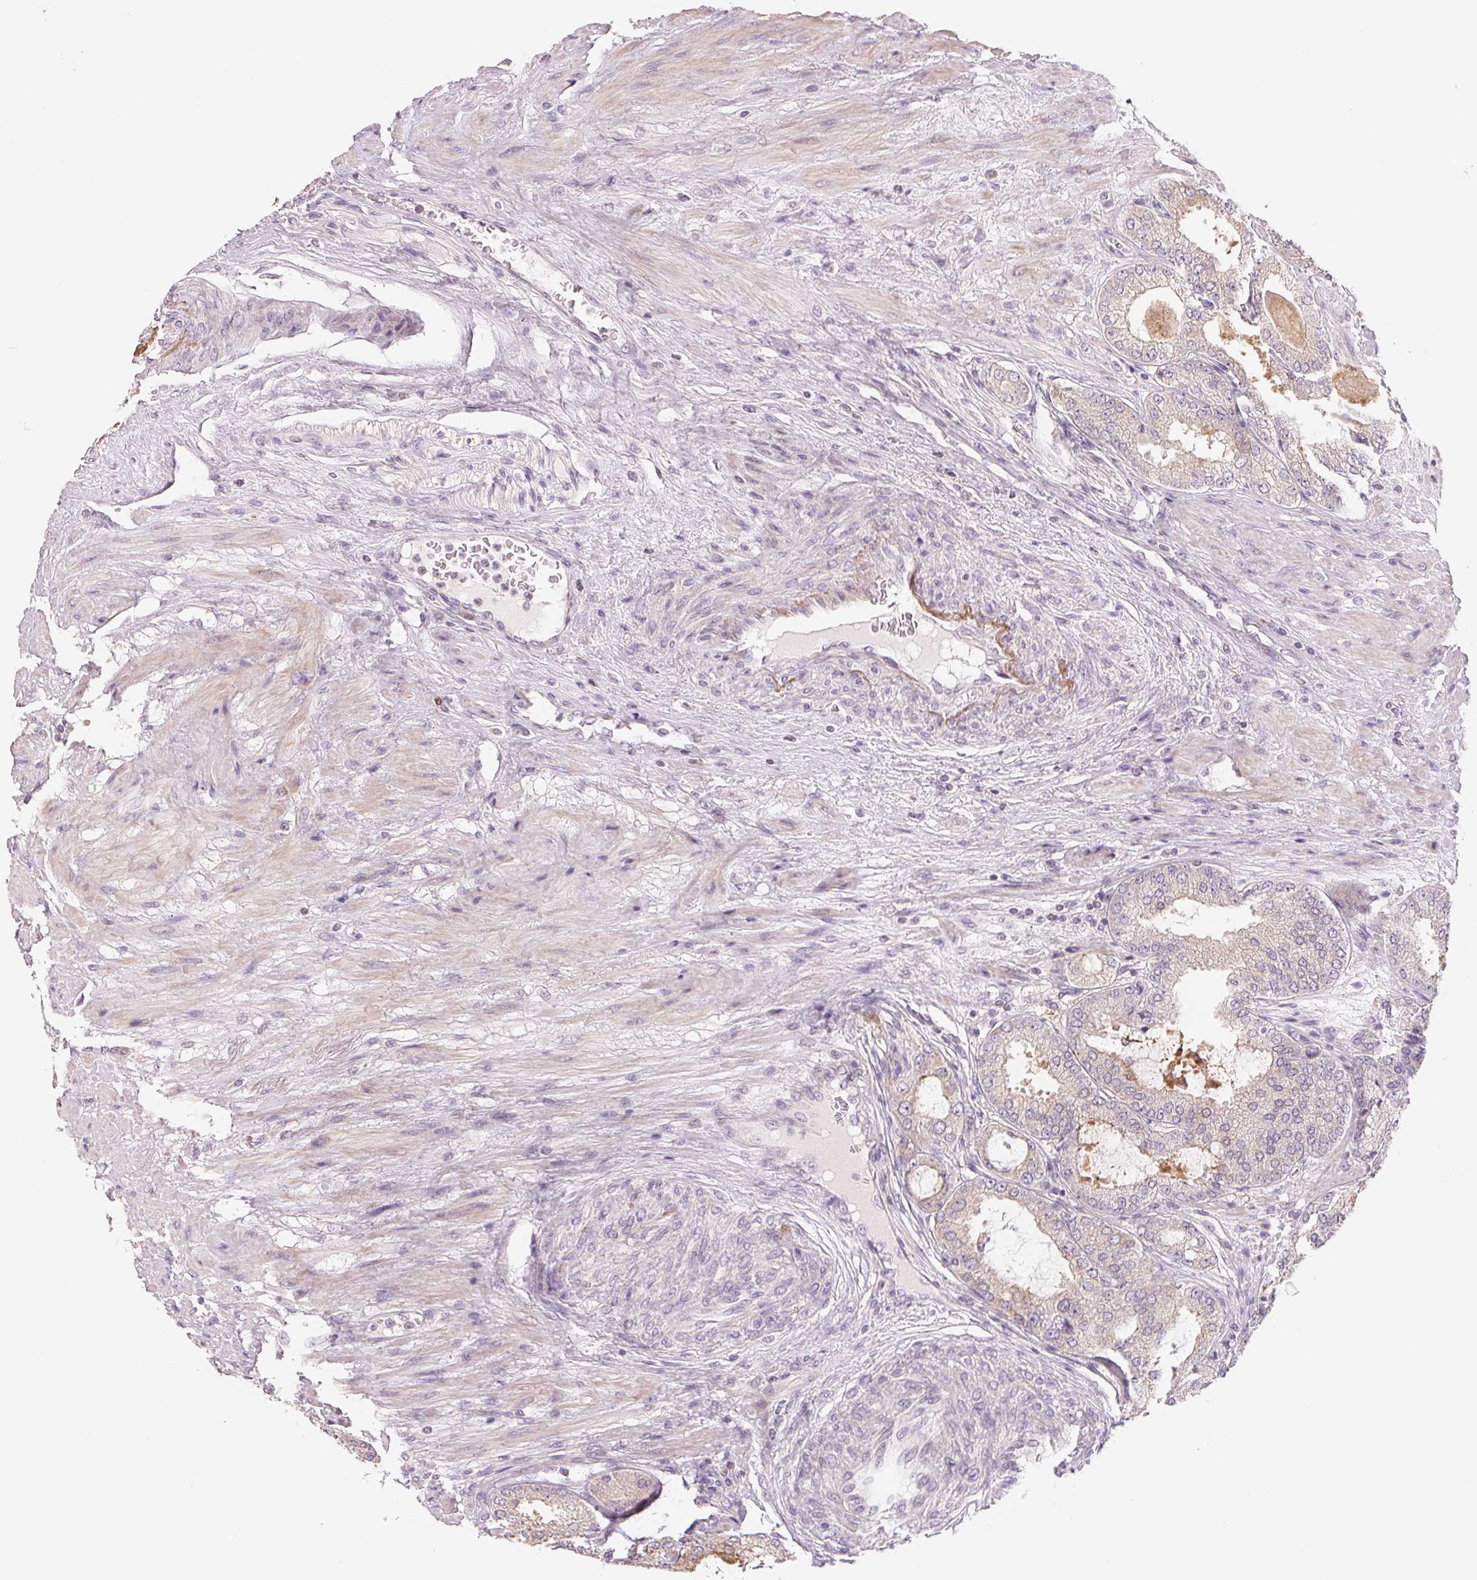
{"staining": {"intensity": "negative", "quantity": "none", "location": "none"}, "tissue": "prostate cancer", "cell_type": "Tumor cells", "image_type": "cancer", "snomed": [{"axis": "morphology", "description": "Adenocarcinoma, High grade"}, {"axis": "topography", "description": "Prostate"}], "caption": "This is a image of immunohistochemistry (IHC) staining of prostate cancer (adenocarcinoma (high-grade)), which shows no positivity in tumor cells. The staining was performed using DAB to visualize the protein expression in brown, while the nuclei were stained in blue with hematoxylin (Magnification: 20x).", "gene": "VTCN1", "patient": {"sex": "male", "age": 71}}